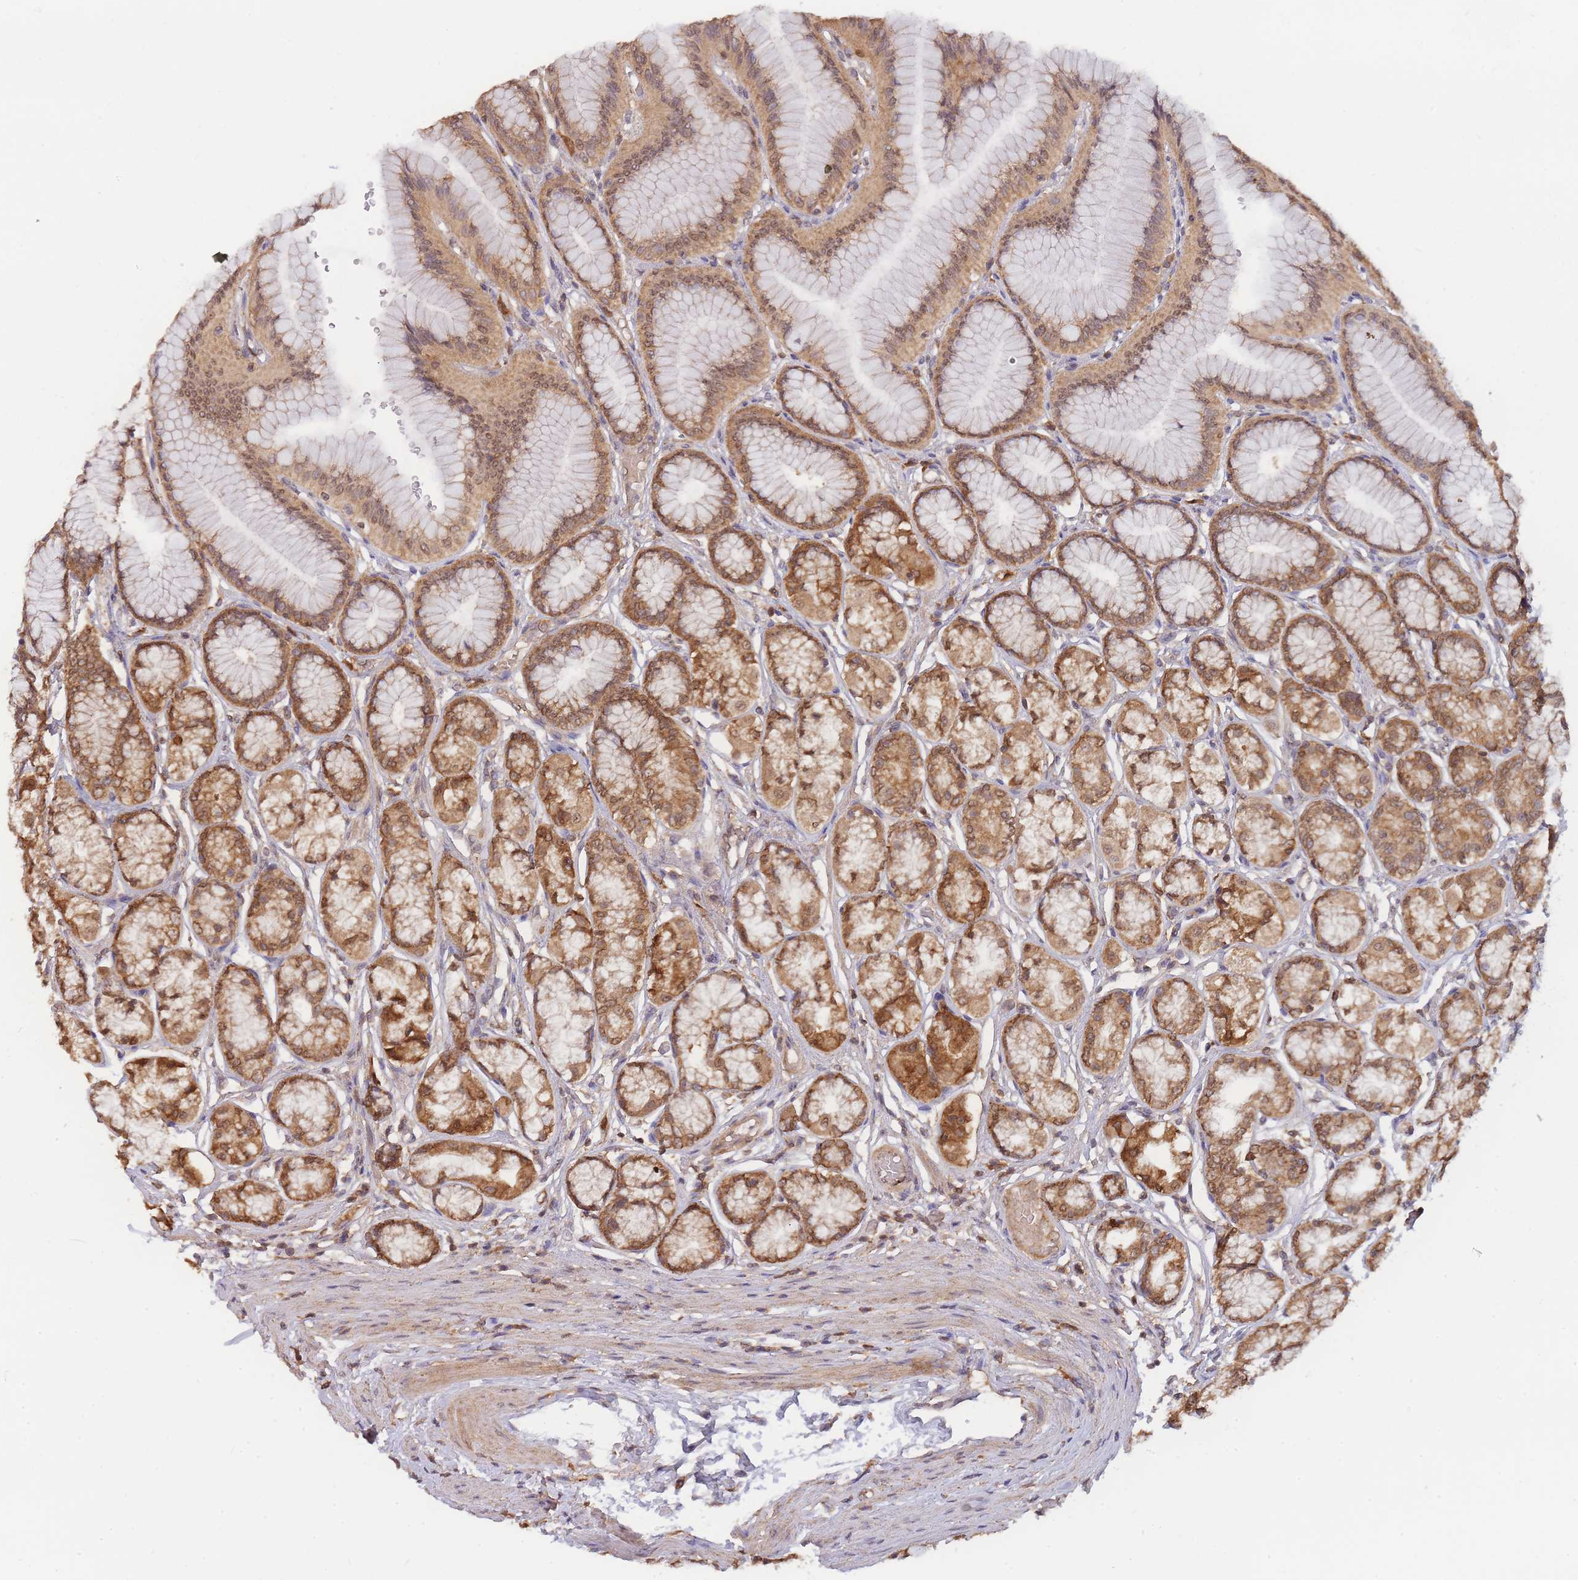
{"staining": {"intensity": "moderate", "quantity": ">75%", "location": "cytoplasmic/membranous,nuclear"}, "tissue": "stomach", "cell_type": "Glandular cells", "image_type": "normal", "snomed": [{"axis": "morphology", "description": "Normal tissue, NOS"}, {"axis": "morphology", "description": "Adenocarcinoma, NOS"}, {"axis": "morphology", "description": "Adenocarcinoma, High grade"}, {"axis": "topography", "description": "Stomach, upper"}, {"axis": "topography", "description": "Stomach"}], "caption": "IHC (DAB) staining of unremarkable human stomach displays moderate cytoplasmic/membranous,nuclear protein staining in about >75% of glandular cells. The protein of interest is shown in brown color, while the nuclei are stained blue.", "gene": "PIP4P1", "patient": {"sex": "female", "age": 65}}